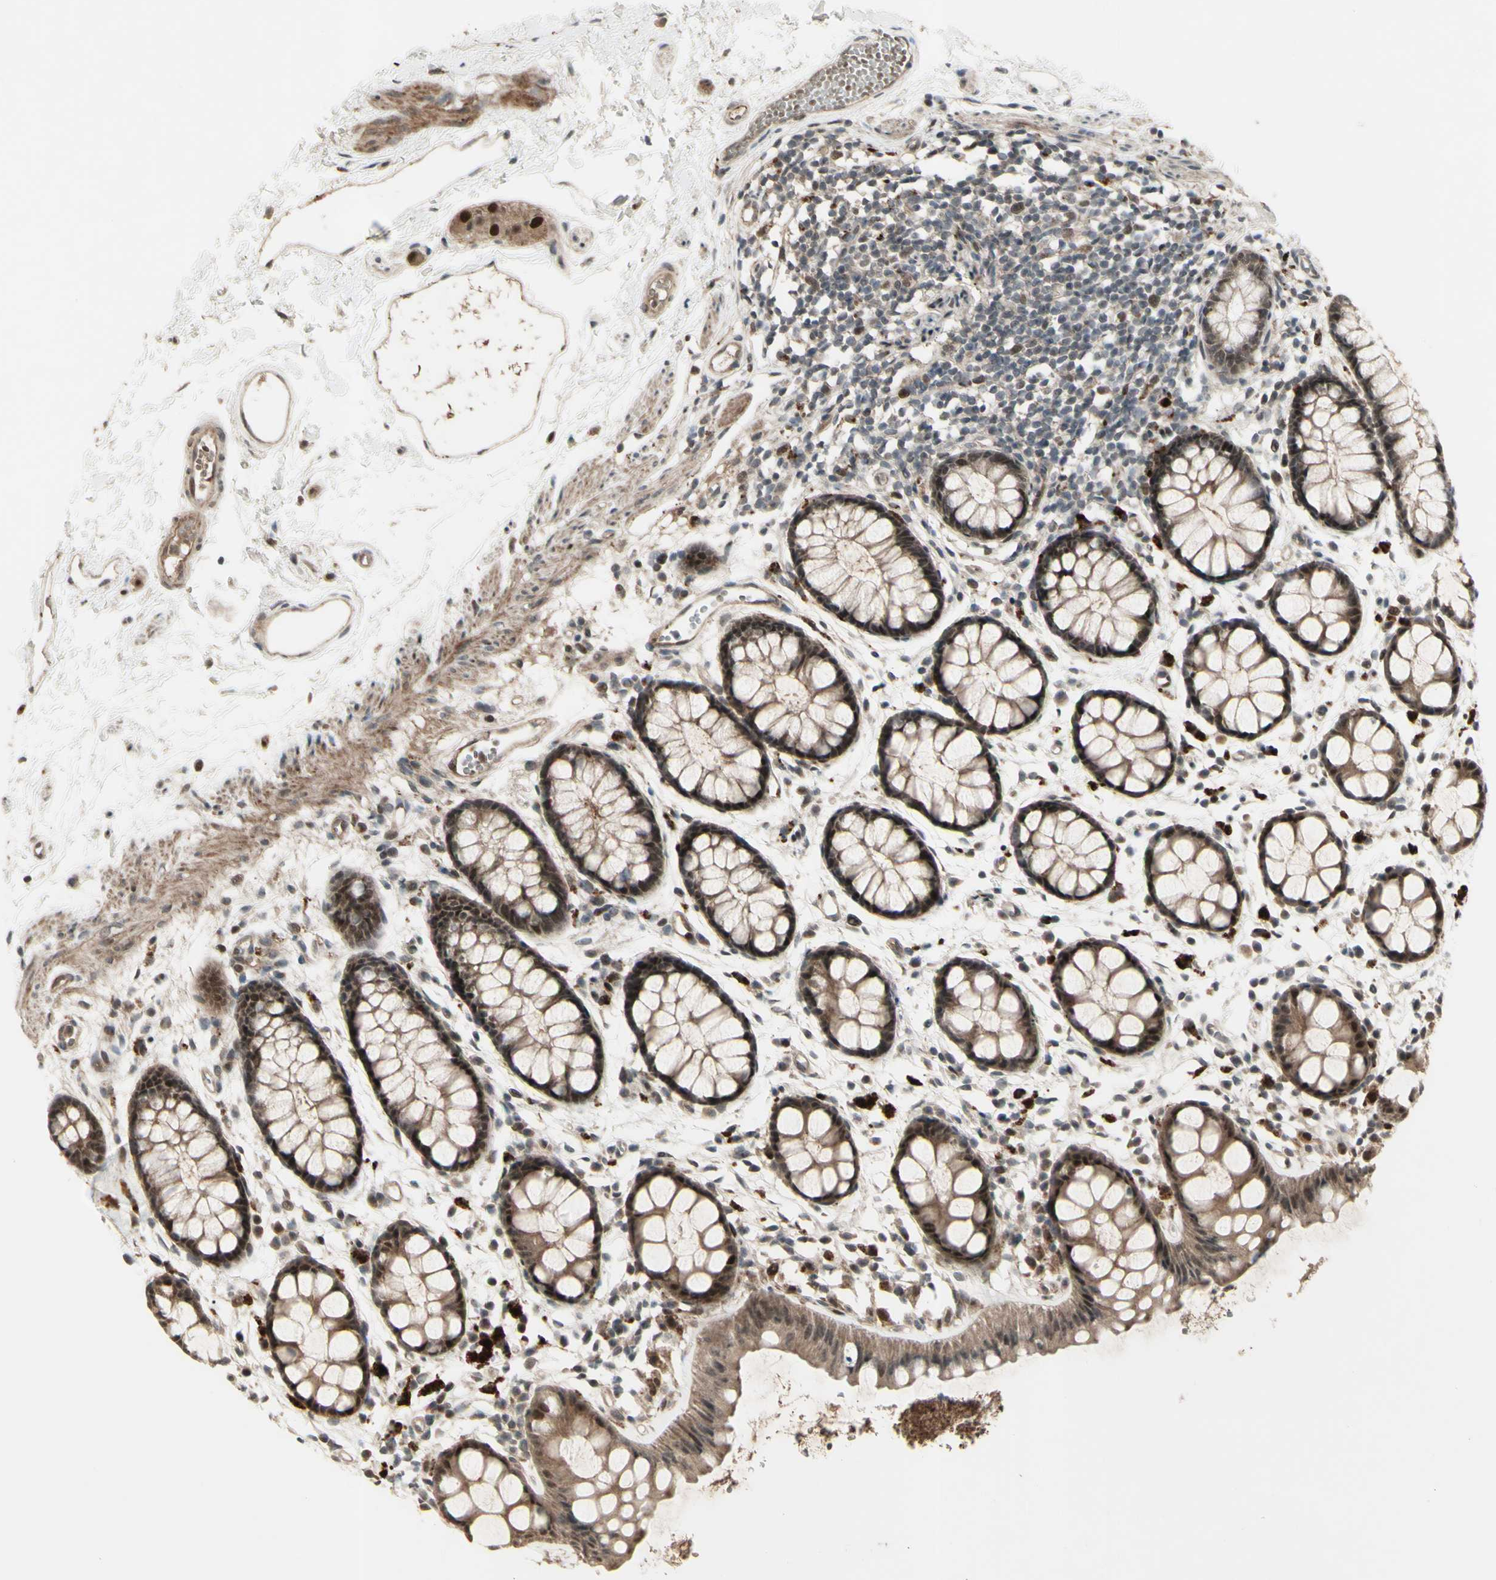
{"staining": {"intensity": "strong", "quantity": ">75%", "location": "cytoplasmic/membranous,nuclear"}, "tissue": "rectum", "cell_type": "Glandular cells", "image_type": "normal", "snomed": [{"axis": "morphology", "description": "Normal tissue, NOS"}, {"axis": "topography", "description": "Rectum"}], "caption": "Rectum stained with a brown dye displays strong cytoplasmic/membranous,nuclear positive positivity in about >75% of glandular cells.", "gene": "MLF2", "patient": {"sex": "female", "age": 66}}